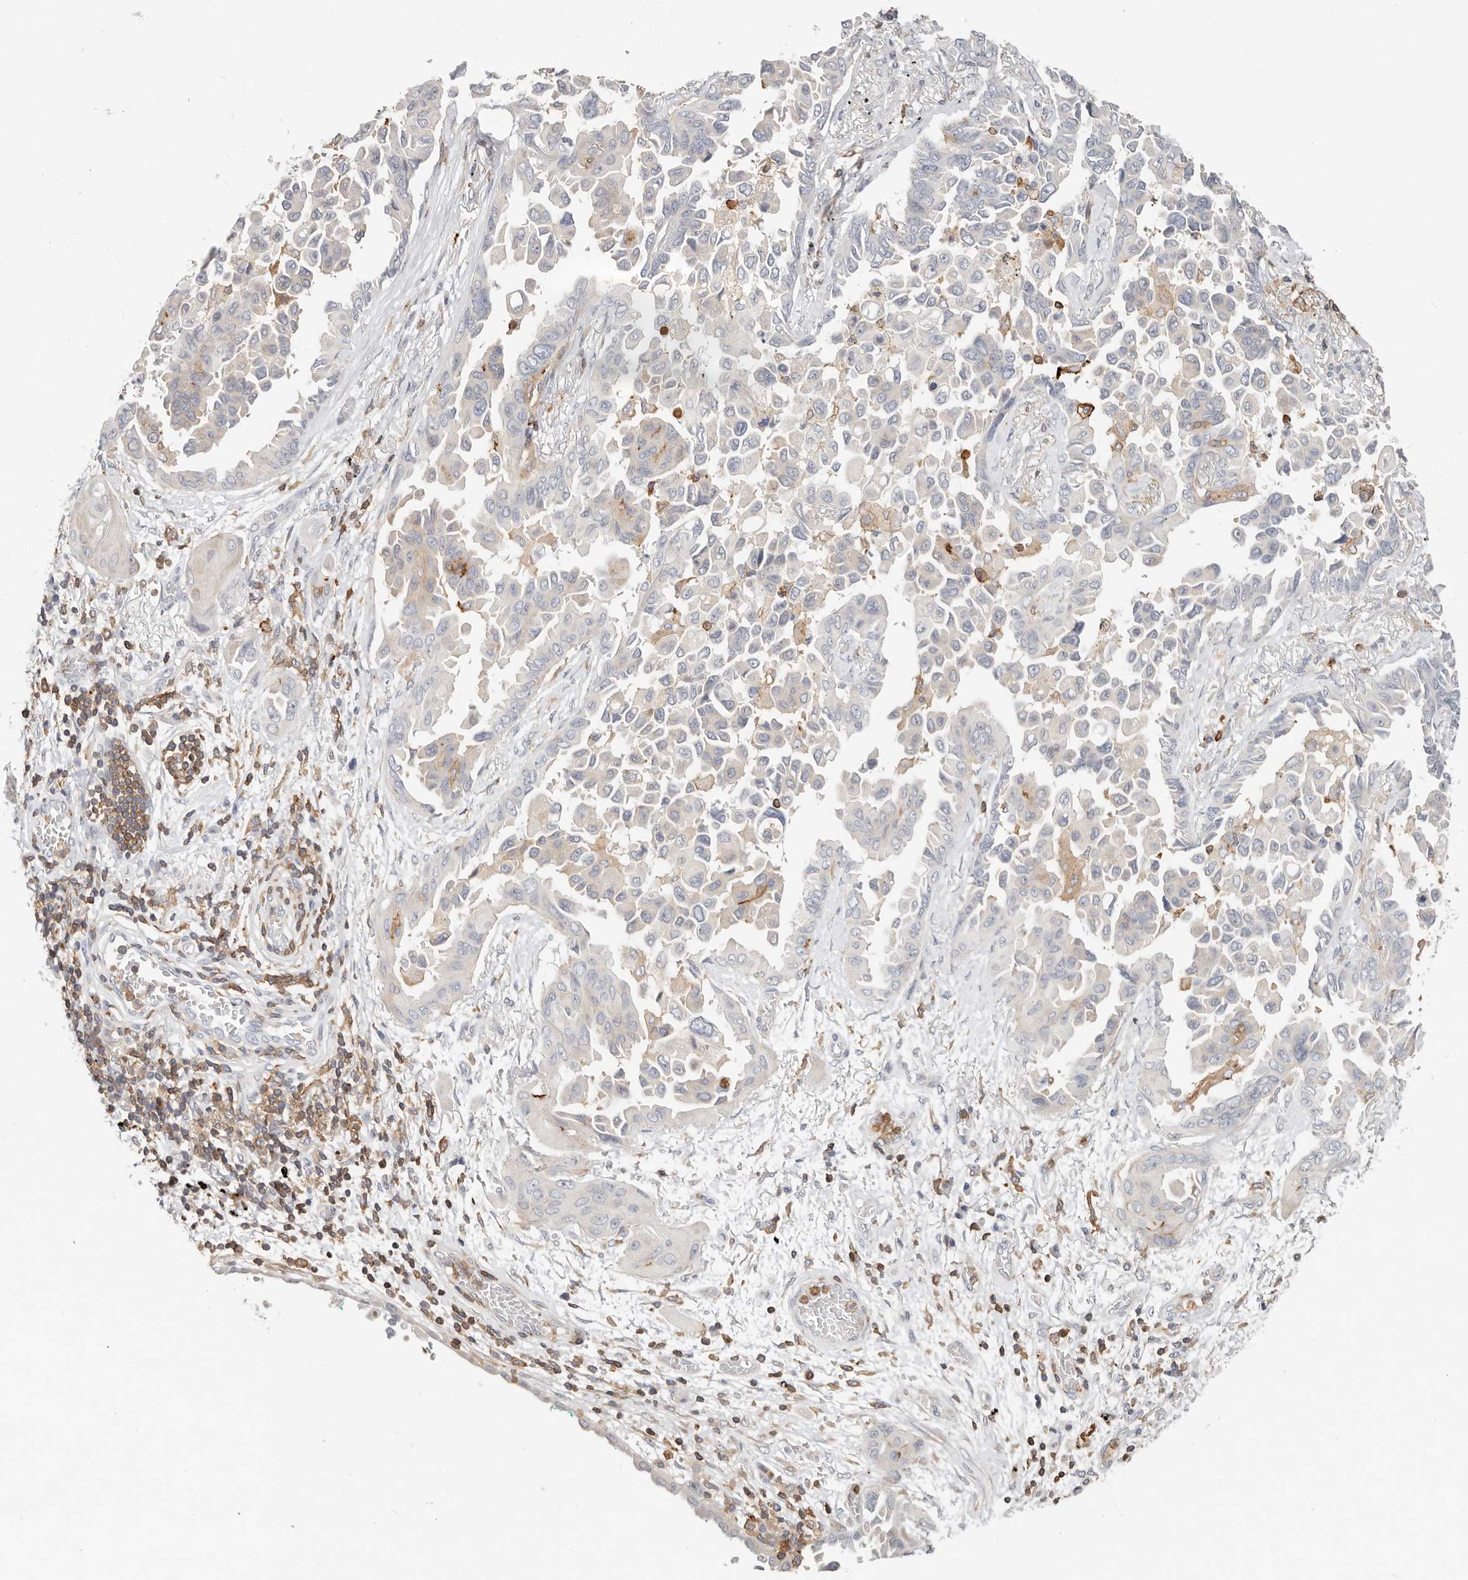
{"staining": {"intensity": "moderate", "quantity": "<25%", "location": "cytoplasmic/membranous"}, "tissue": "lung cancer", "cell_type": "Tumor cells", "image_type": "cancer", "snomed": [{"axis": "morphology", "description": "Adenocarcinoma, NOS"}, {"axis": "topography", "description": "Lung"}], "caption": "Lung adenocarcinoma stained with a protein marker demonstrates moderate staining in tumor cells.", "gene": "TMEM63B", "patient": {"sex": "female", "age": 67}}